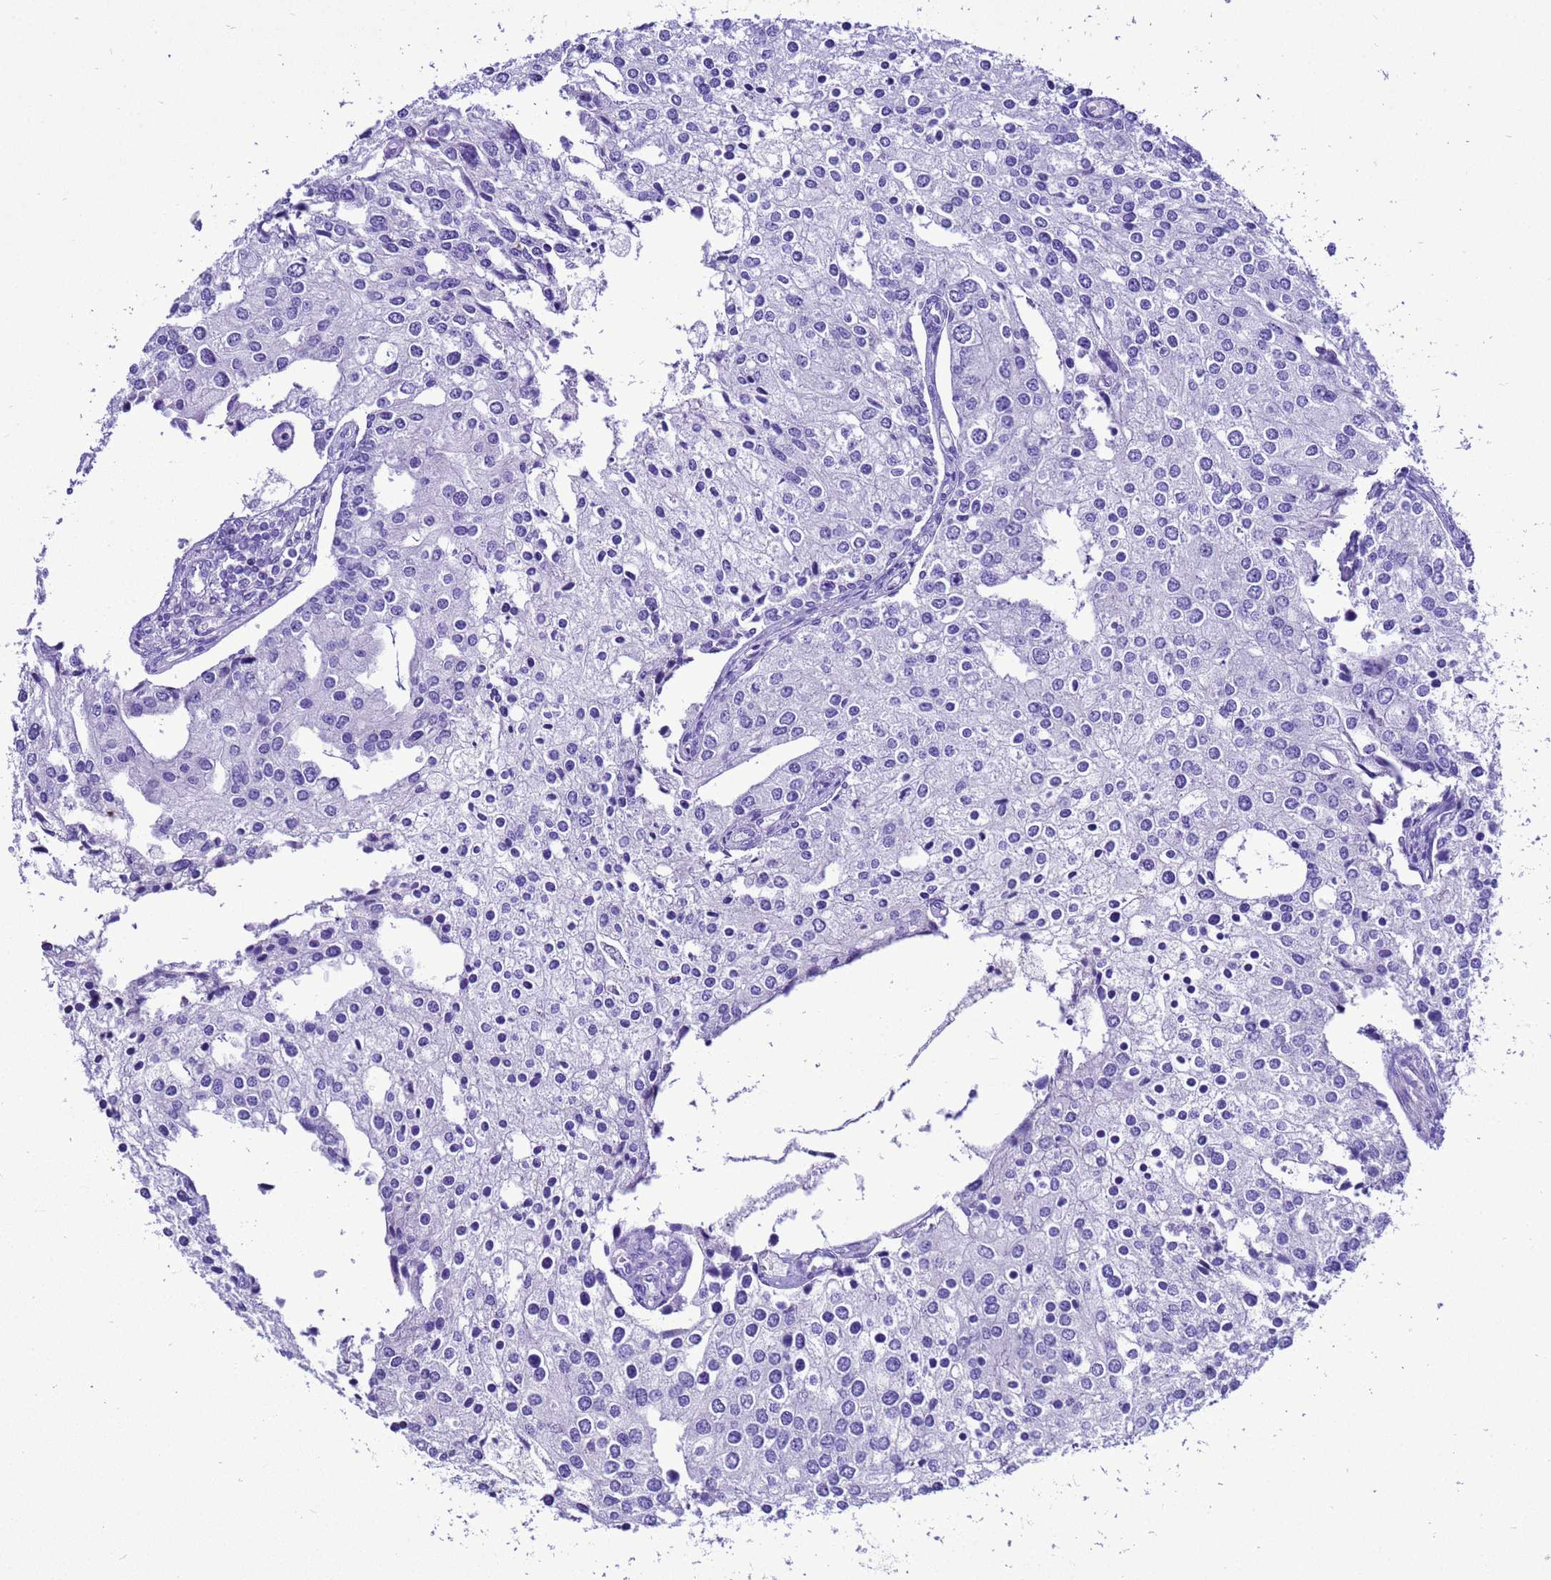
{"staining": {"intensity": "negative", "quantity": "none", "location": "none"}, "tissue": "prostate cancer", "cell_type": "Tumor cells", "image_type": "cancer", "snomed": [{"axis": "morphology", "description": "Adenocarcinoma, High grade"}, {"axis": "topography", "description": "Prostate"}], "caption": "Immunohistochemistry of human prostate adenocarcinoma (high-grade) shows no positivity in tumor cells.", "gene": "BEST2", "patient": {"sex": "male", "age": 62}}